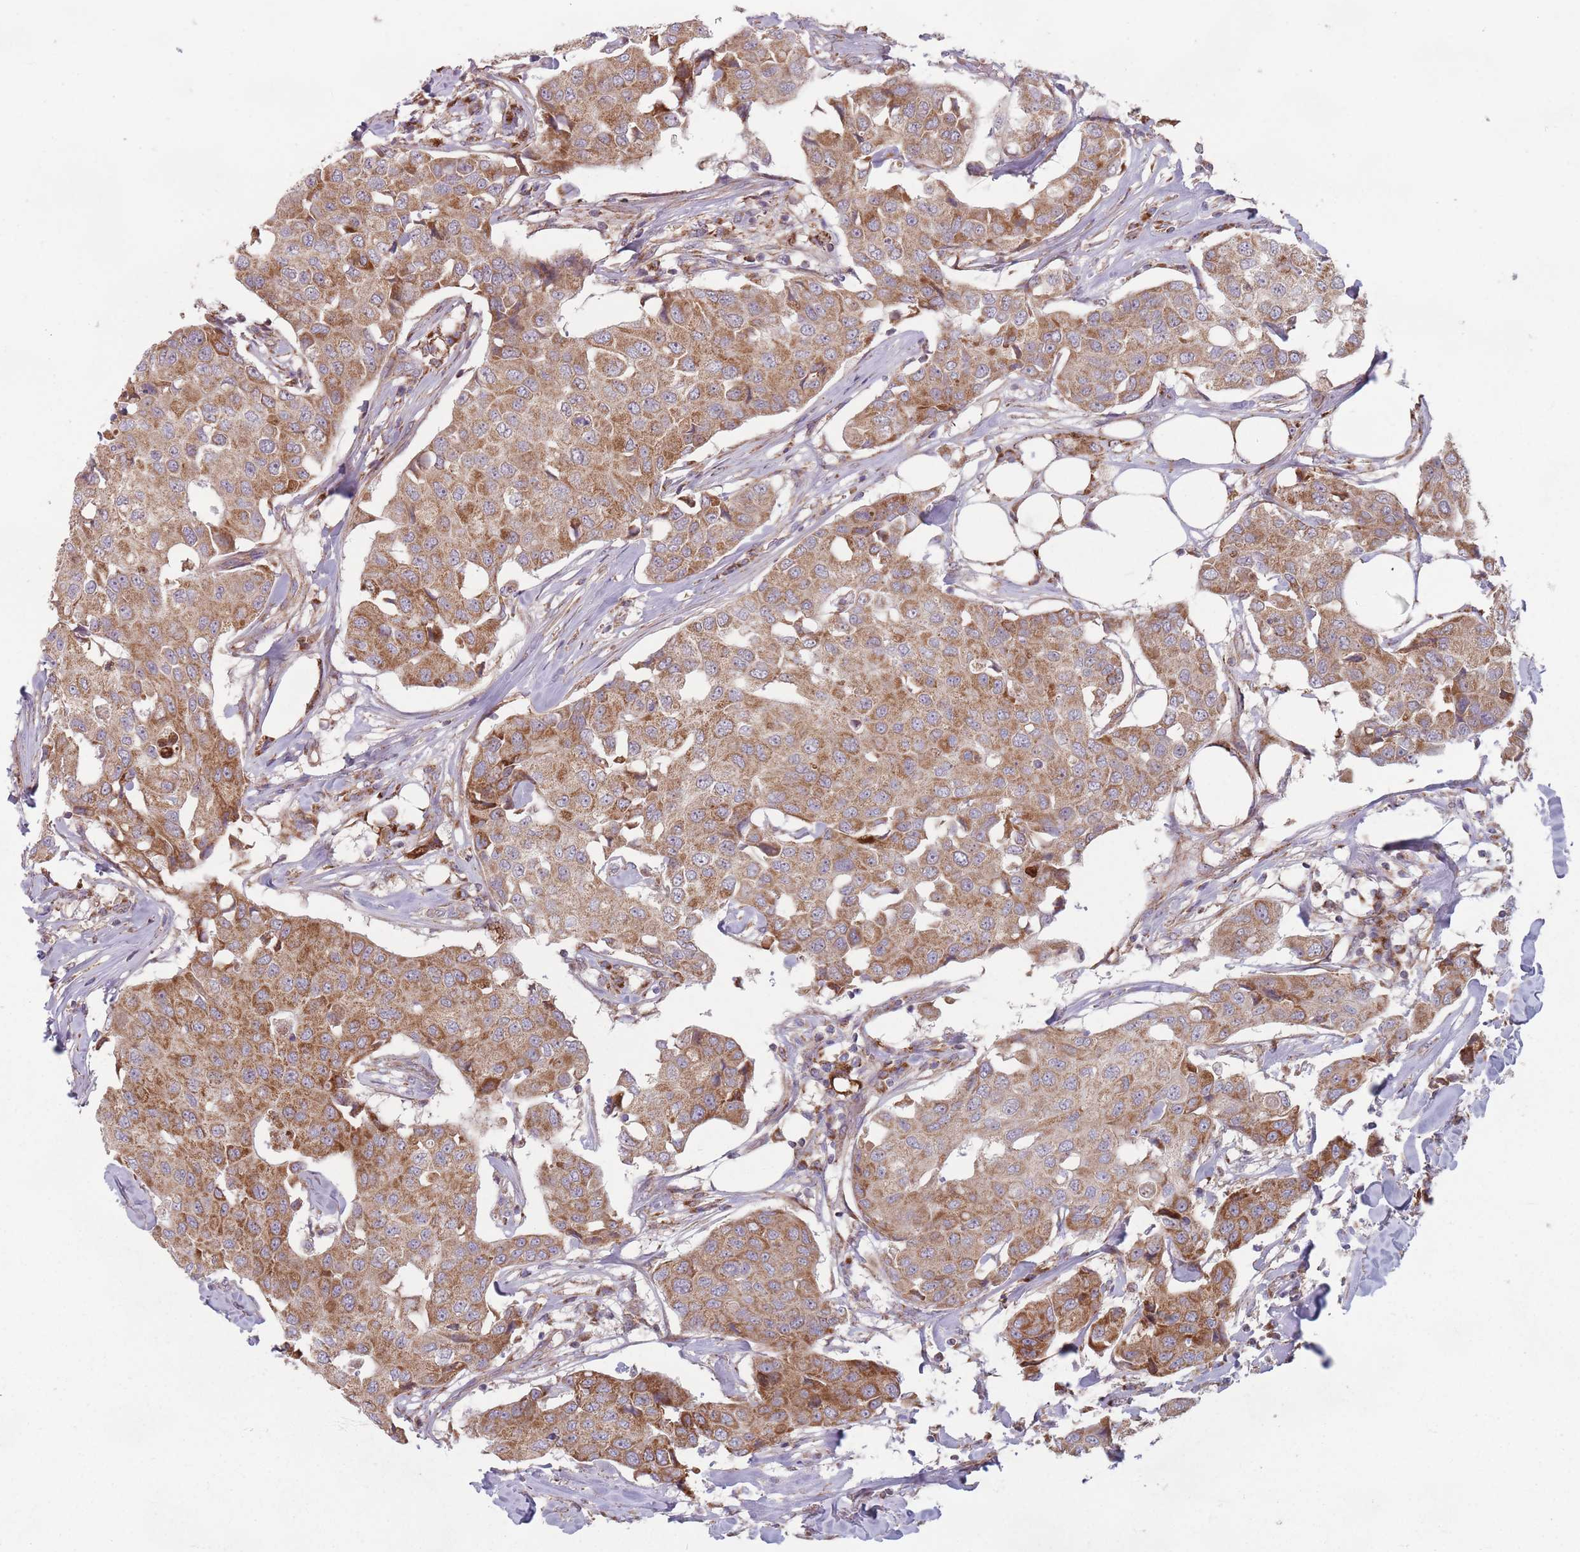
{"staining": {"intensity": "moderate", "quantity": ">75%", "location": "cytoplasmic/membranous"}, "tissue": "breast cancer", "cell_type": "Tumor cells", "image_type": "cancer", "snomed": [{"axis": "morphology", "description": "Duct carcinoma"}, {"axis": "topography", "description": "Breast"}], "caption": "DAB (3,3'-diaminobenzidine) immunohistochemical staining of human breast infiltrating ductal carcinoma exhibits moderate cytoplasmic/membranous protein positivity in approximately >75% of tumor cells.", "gene": "OR10Q1", "patient": {"sex": "female", "age": 80}}